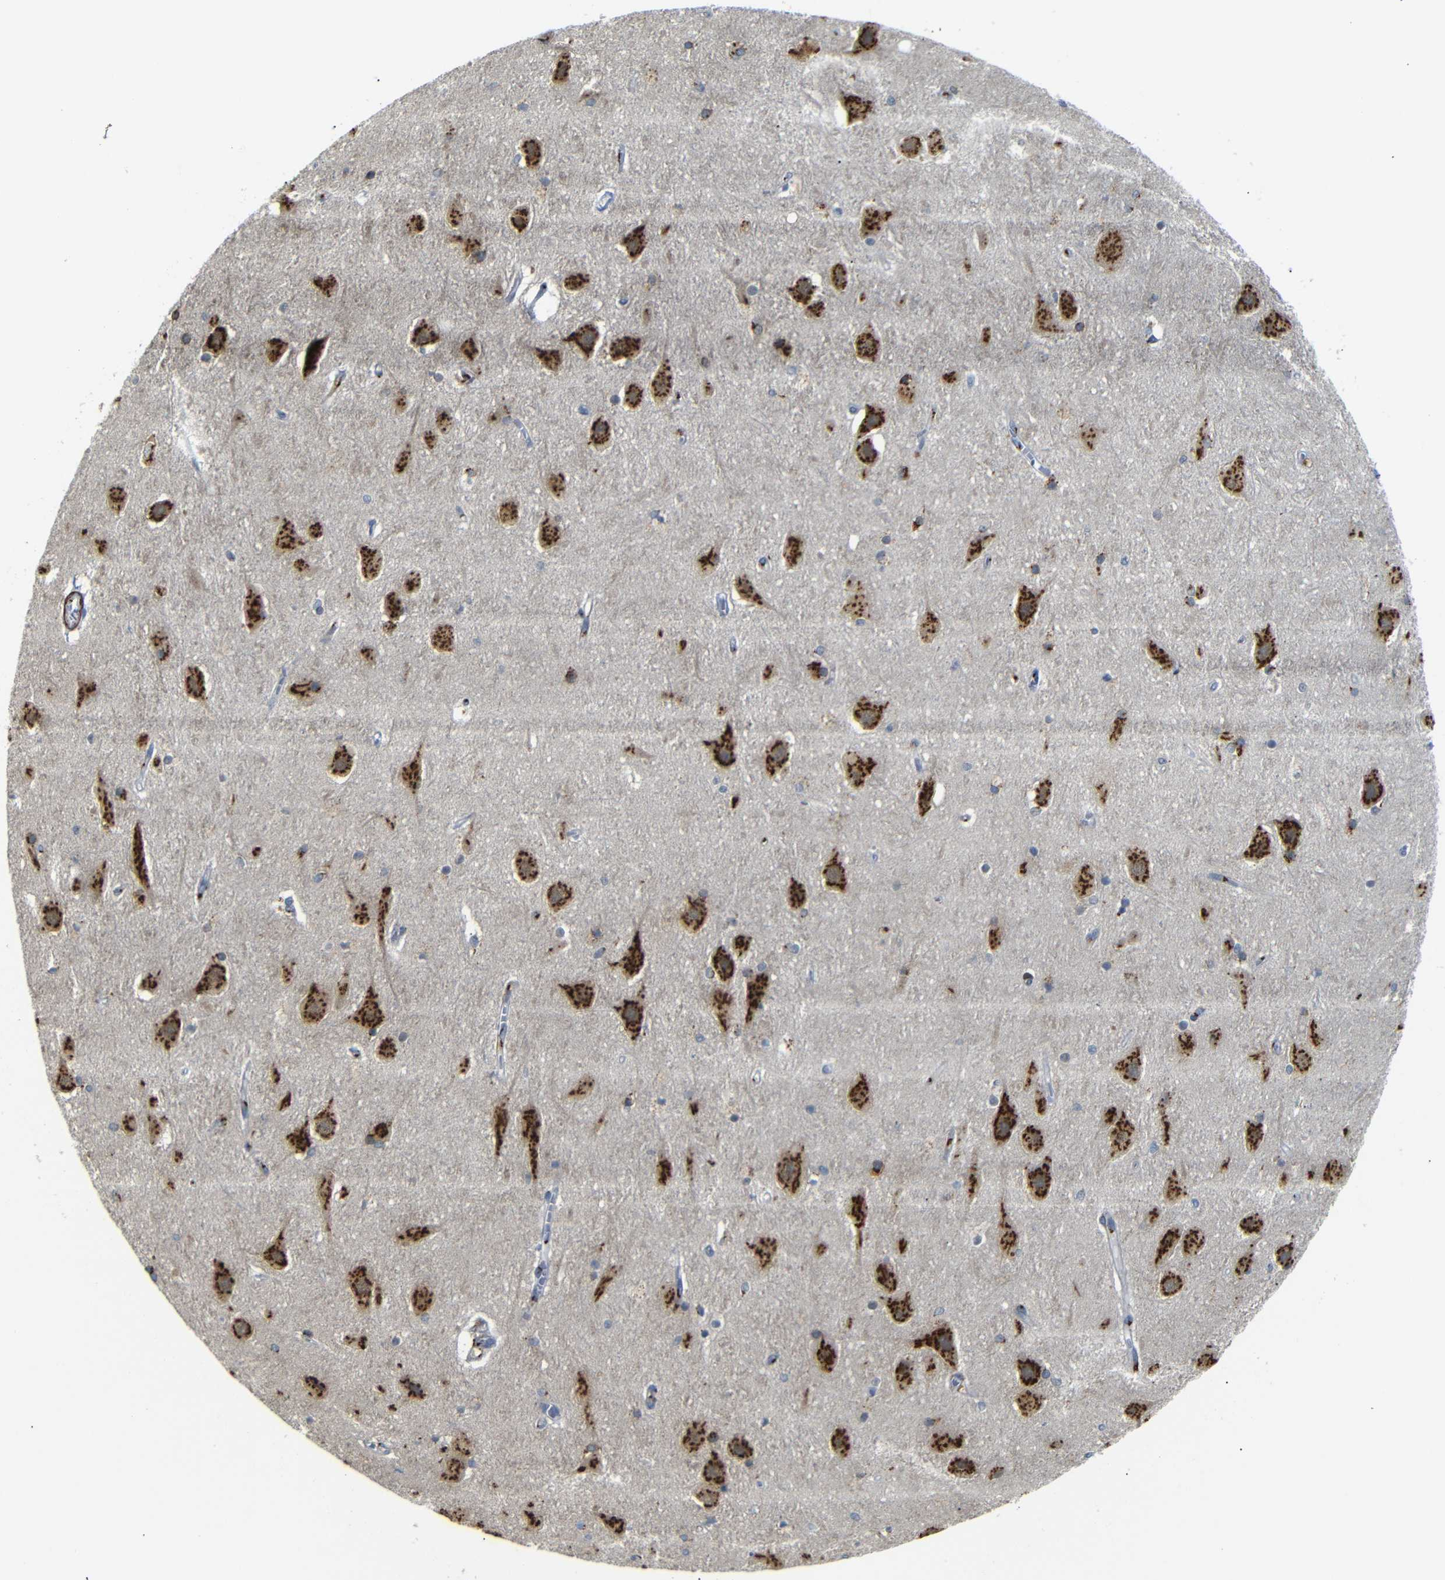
{"staining": {"intensity": "moderate", "quantity": "25%-75%", "location": "cytoplasmic/membranous"}, "tissue": "hippocampus", "cell_type": "Glial cells", "image_type": "normal", "snomed": [{"axis": "morphology", "description": "Normal tissue, NOS"}, {"axis": "topography", "description": "Hippocampus"}], "caption": "The histopathology image demonstrates a brown stain indicating the presence of a protein in the cytoplasmic/membranous of glial cells in hippocampus.", "gene": "TGOLN2", "patient": {"sex": "female", "age": 19}}